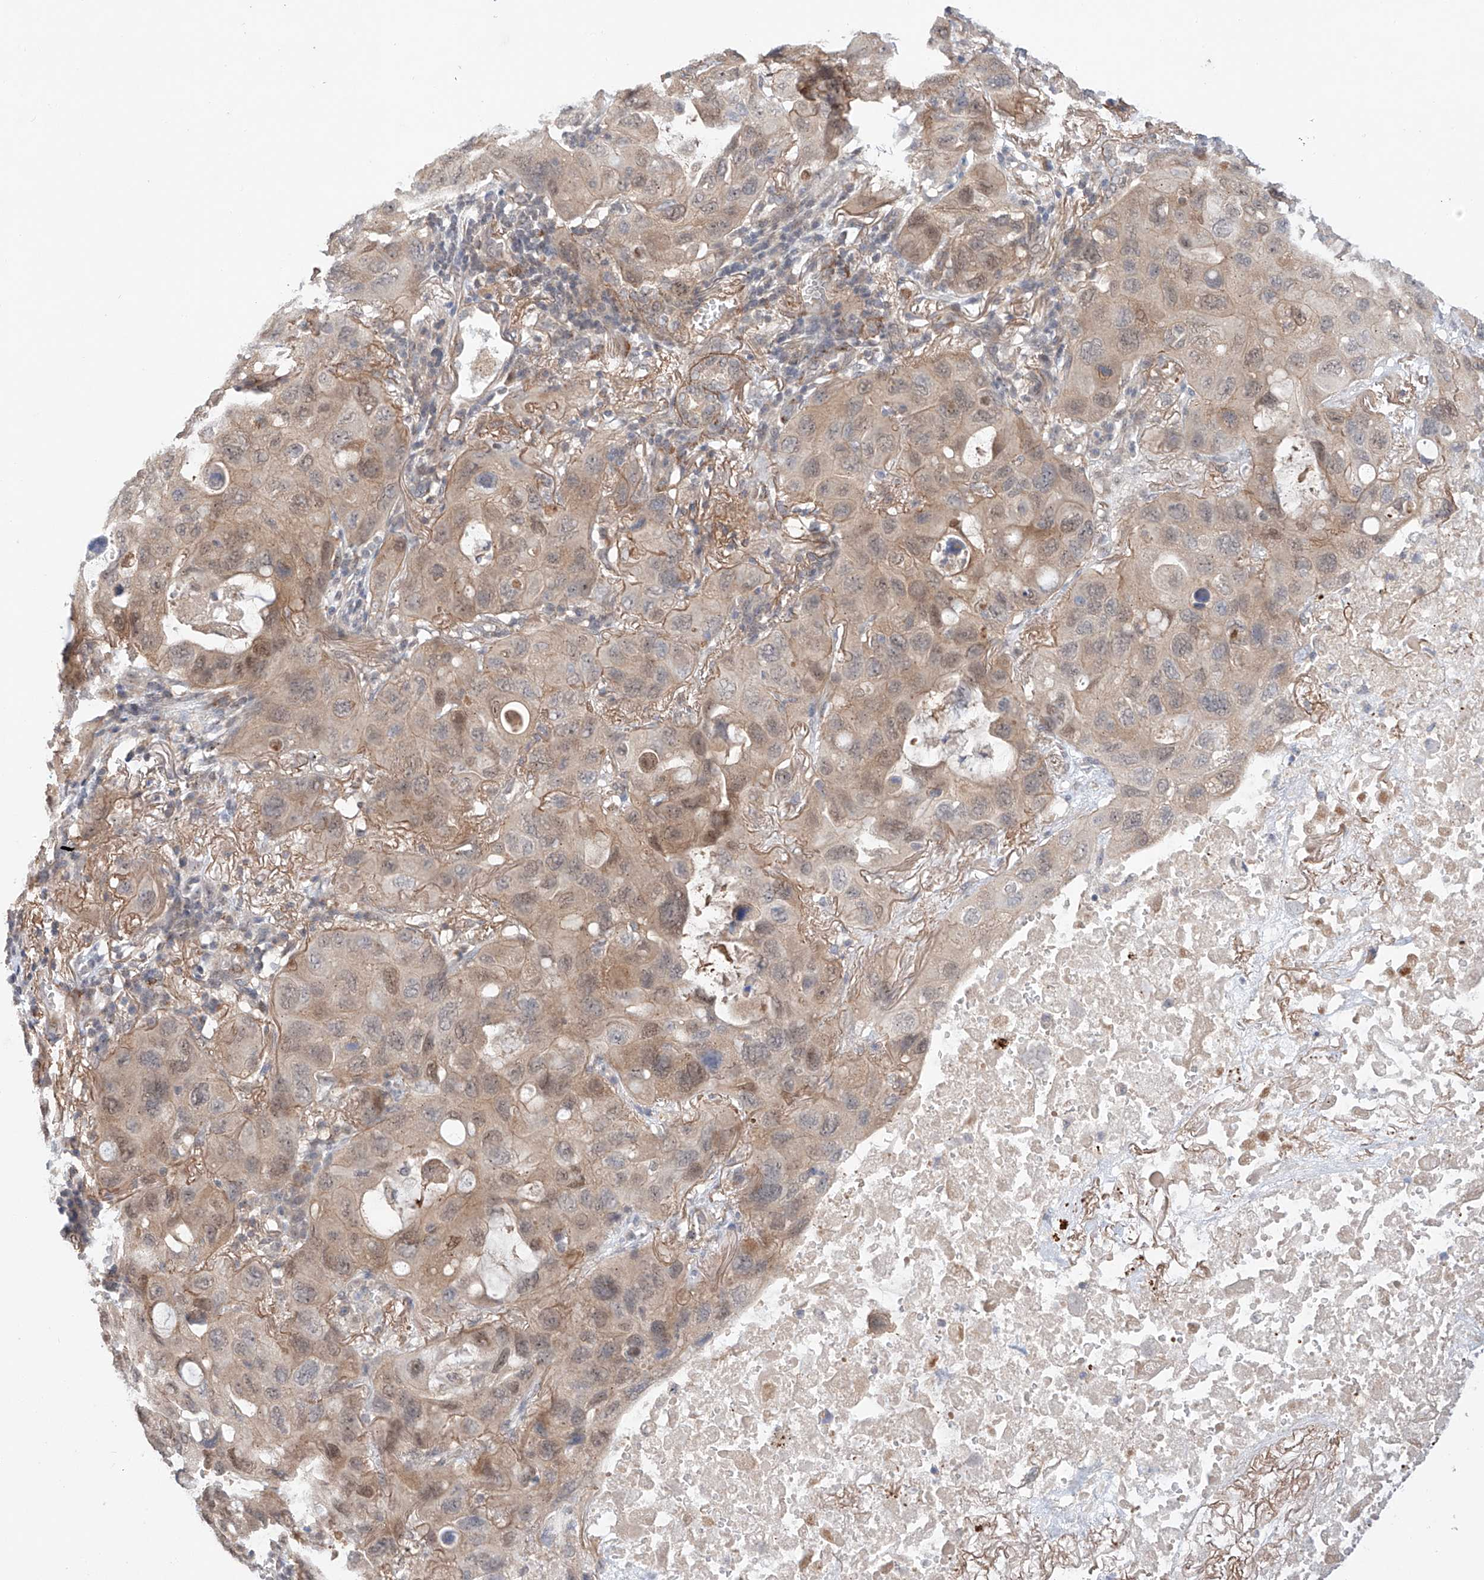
{"staining": {"intensity": "weak", "quantity": "25%-75%", "location": "cytoplasmic/membranous"}, "tissue": "lung cancer", "cell_type": "Tumor cells", "image_type": "cancer", "snomed": [{"axis": "morphology", "description": "Squamous cell carcinoma, NOS"}, {"axis": "topography", "description": "Lung"}], "caption": "Immunohistochemistry (IHC) histopathology image of lung squamous cell carcinoma stained for a protein (brown), which demonstrates low levels of weak cytoplasmic/membranous staining in about 25%-75% of tumor cells.", "gene": "TSR2", "patient": {"sex": "female", "age": 73}}